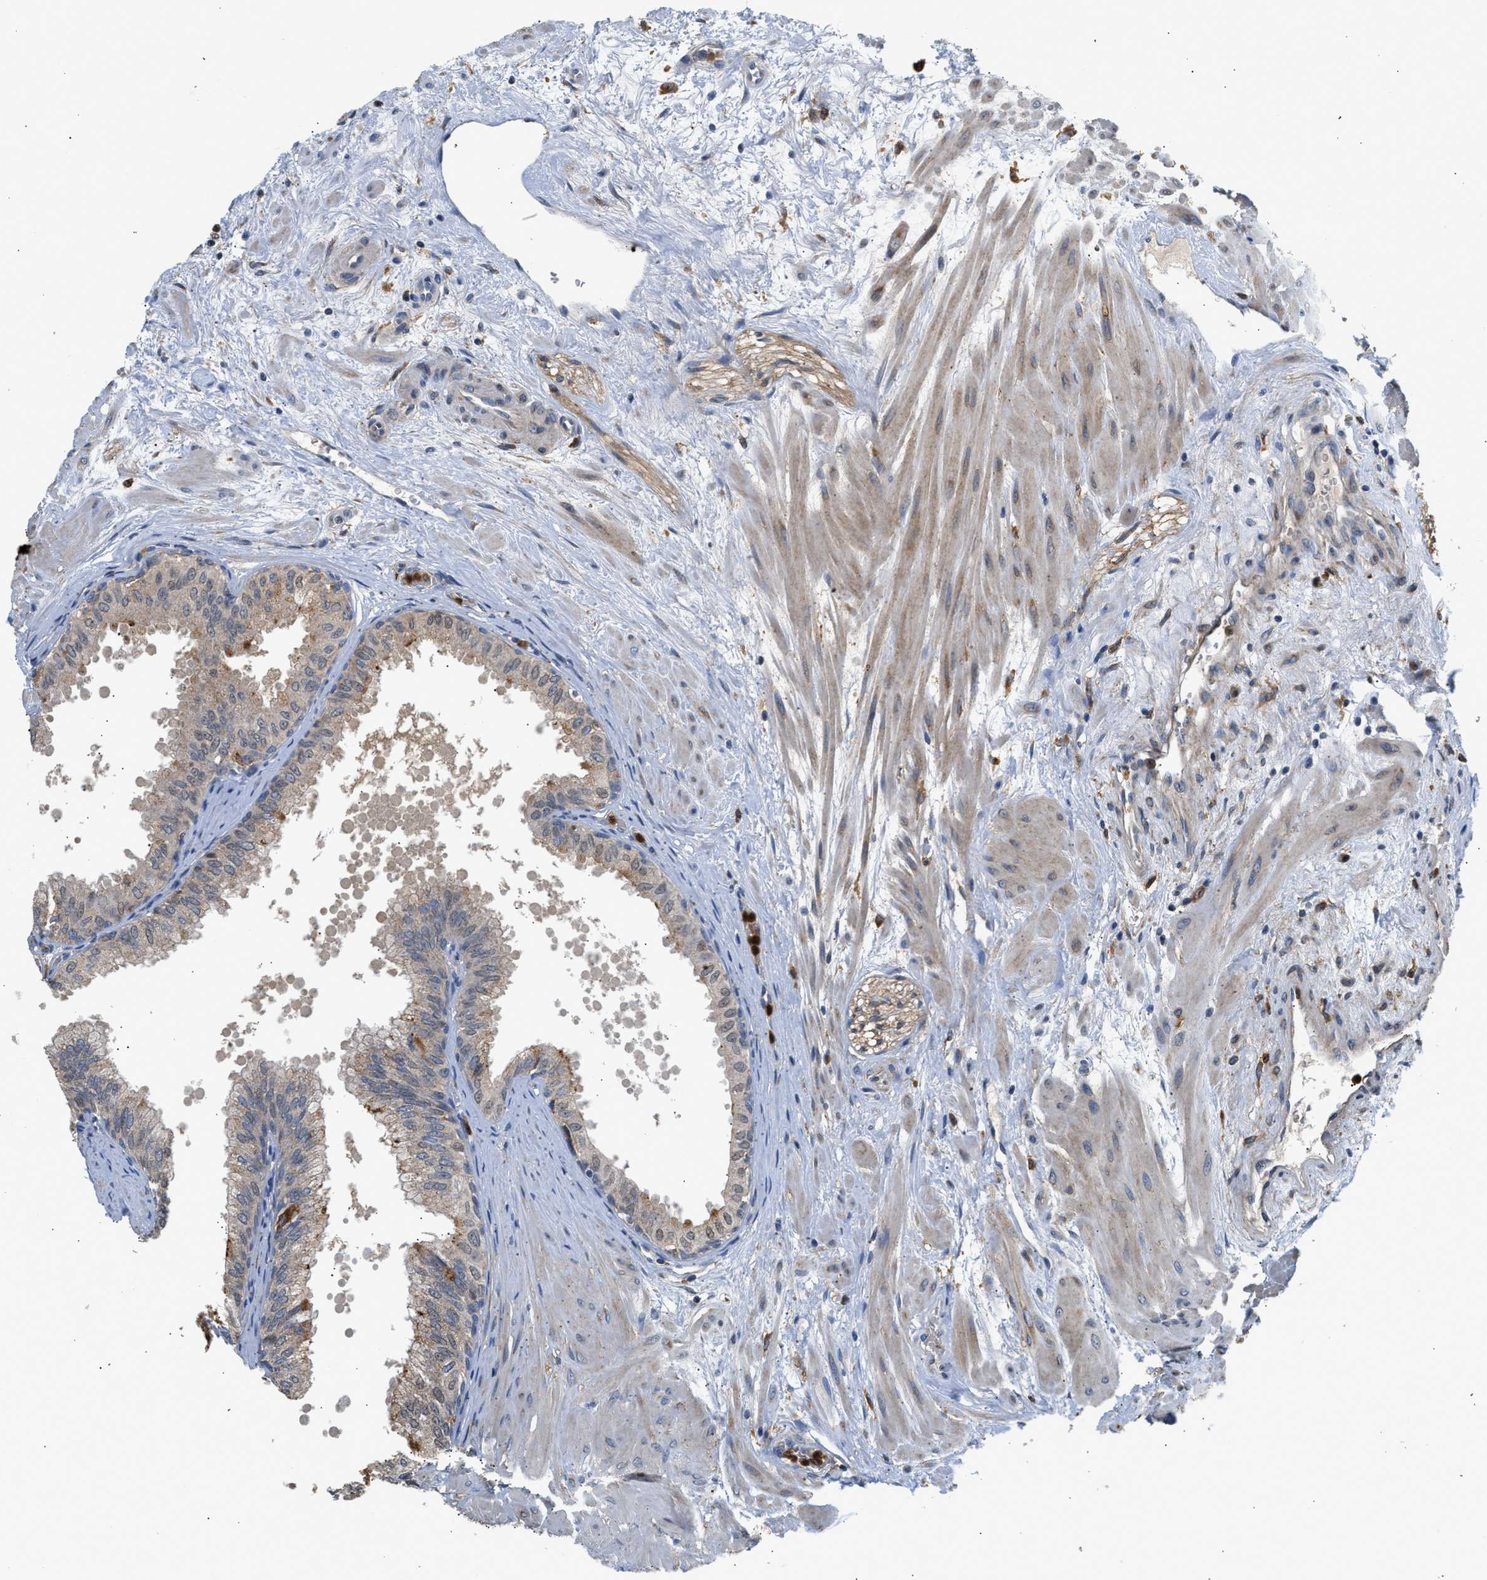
{"staining": {"intensity": "moderate", "quantity": "<25%", "location": "cytoplasmic/membranous"}, "tissue": "seminal vesicle", "cell_type": "Glandular cells", "image_type": "normal", "snomed": [{"axis": "morphology", "description": "Normal tissue, NOS"}, {"axis": "topography", "description": "Prostate"}, {"axis": "topography", "description": "Seminal veicle"}], "caption": "This is an image of IHC staining of unremarkable seminal vesicle, which shows moderate positivity in the cytoplasmic/membranous of glandular cells.", "gene": "RAB31", "patient": {"sex": "male", "age": 60}}